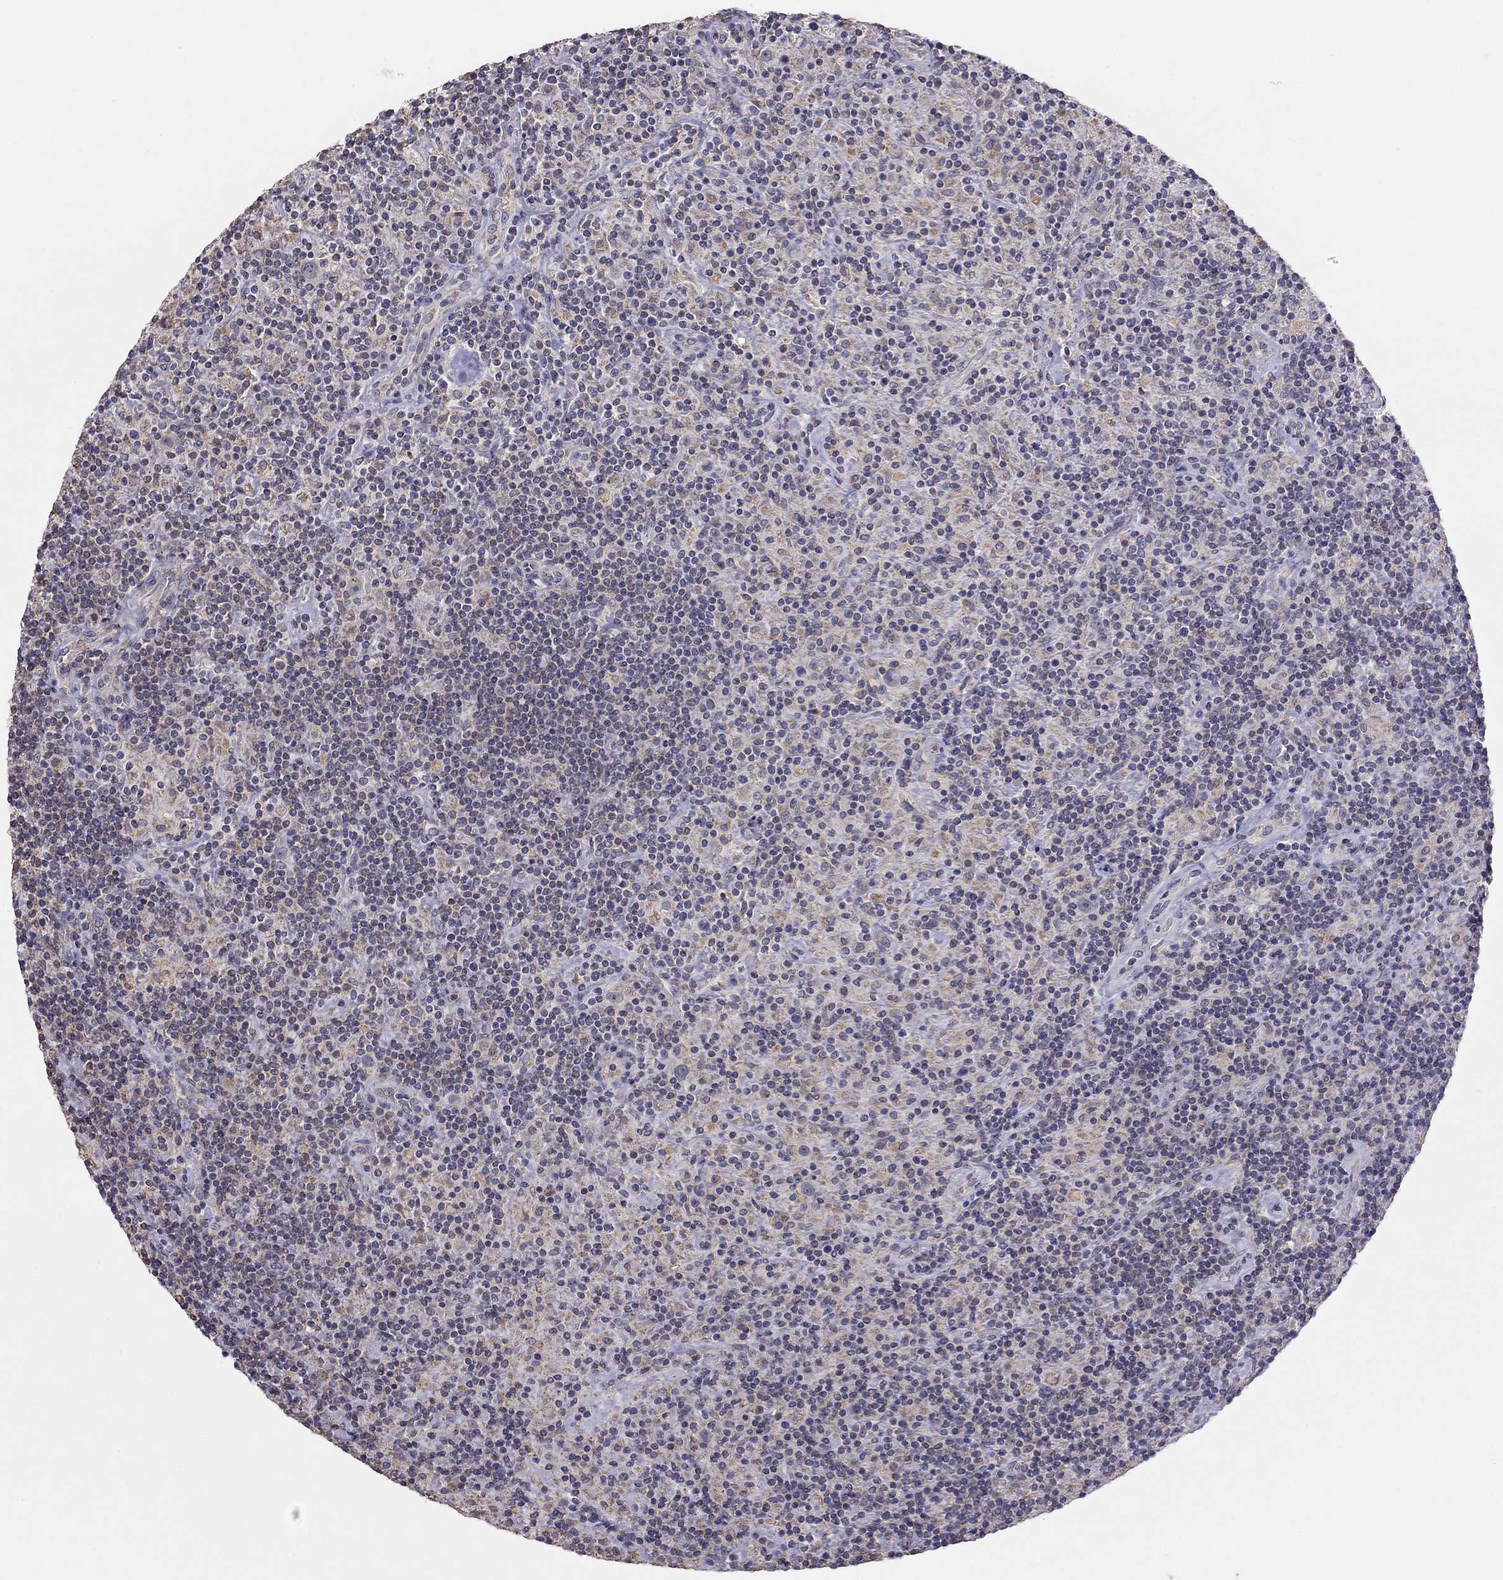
{"staining": {"intensity": "negative", "quantity": "none", "location": "none"}, "tissue": "lymphoma", "cell_type": "Tumor cells", "image_type": "cancer", "snomed": [{"axis": "morphology", "description": "Hodgkin's disease, NOS"}, {"axis": "topography", "description": "Lymph node"}], "caption": "Hodgkin's disease stained for a protein using immunohistochemistry (IHC) exhibits no positivity tumor cells.", "gene": "LRIT3", "patient": {"sex": "male", "age": 70}}